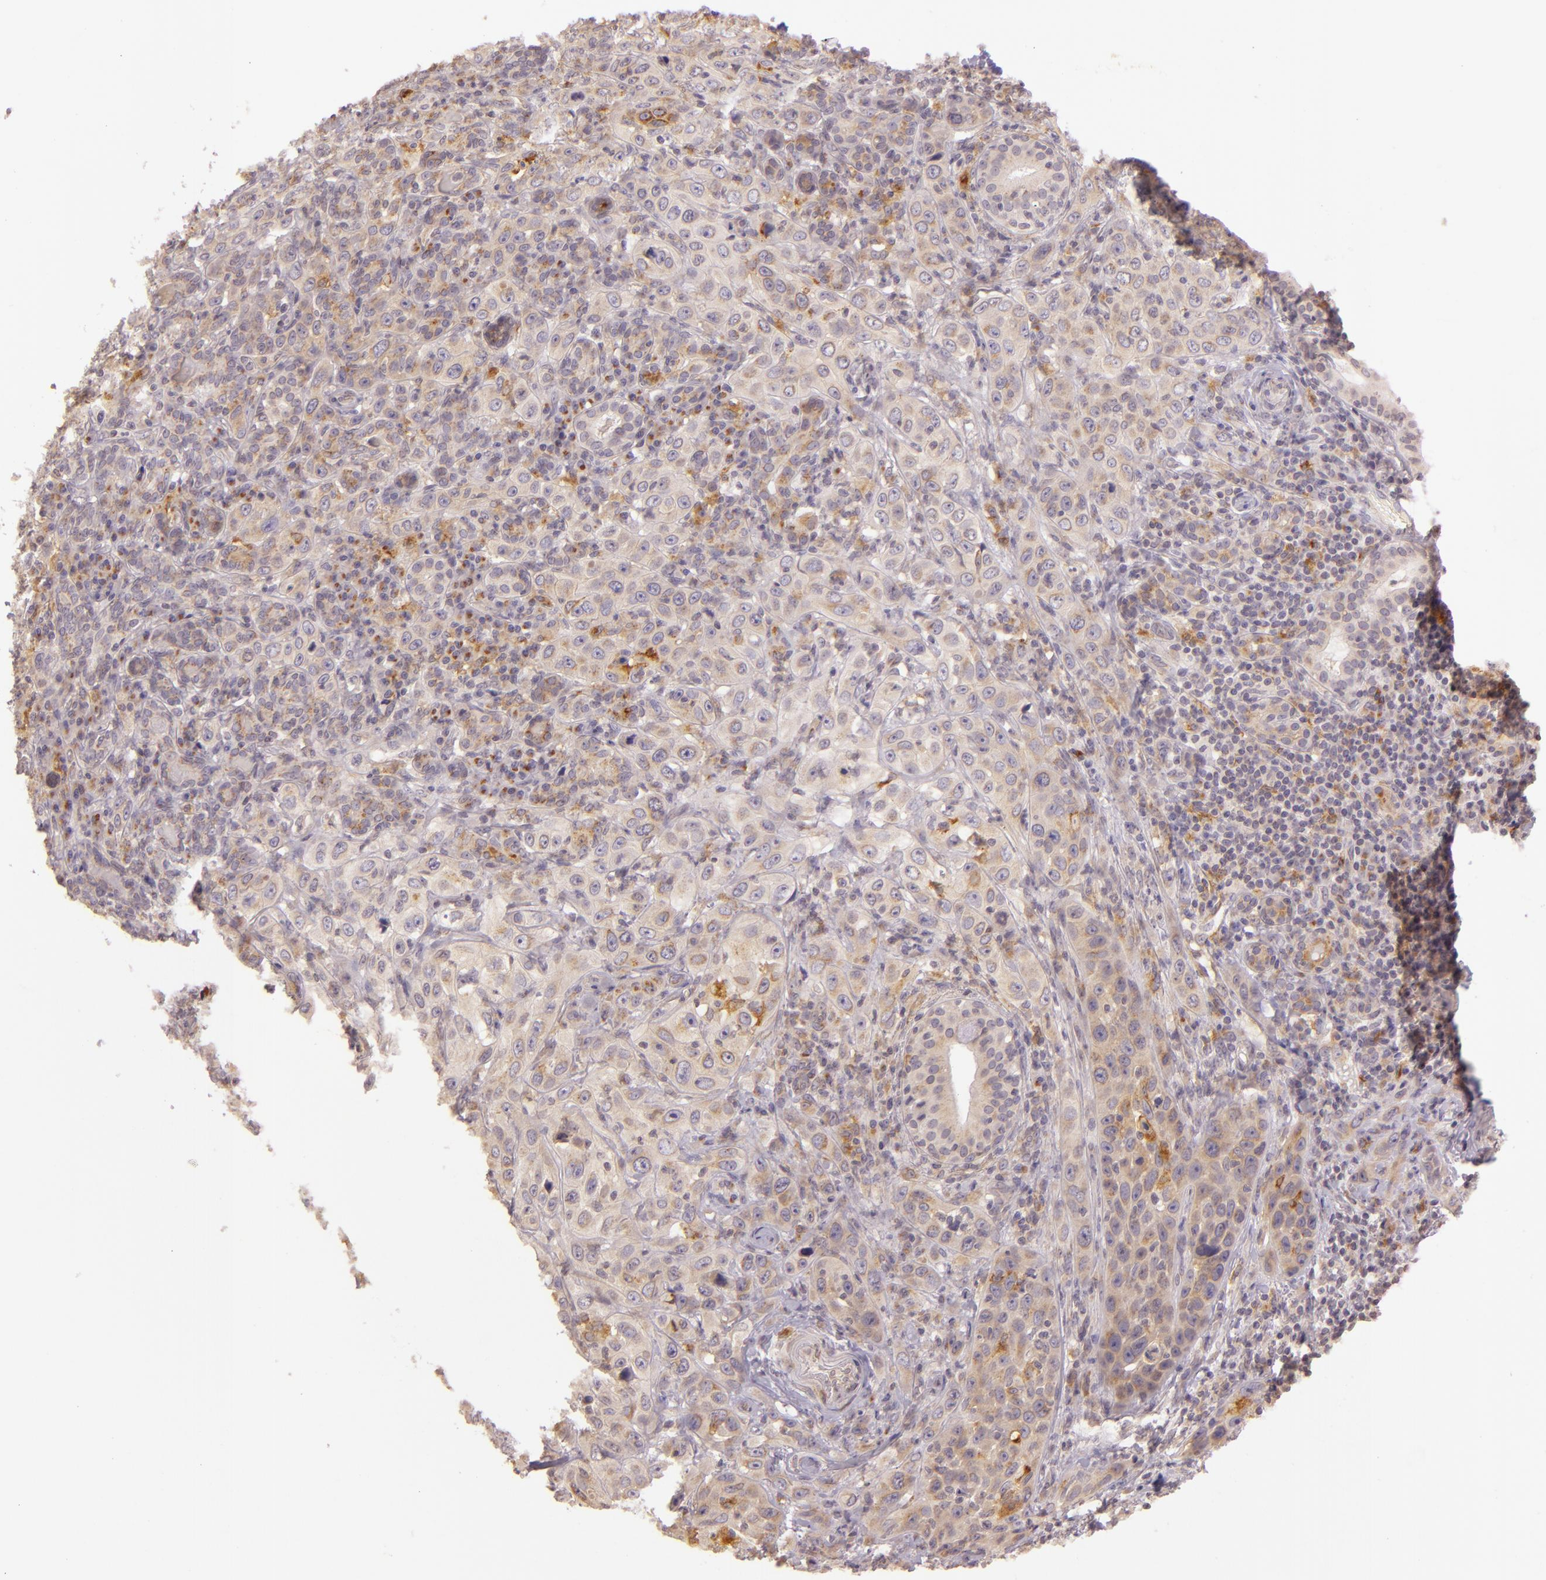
{"staining": {"intensity": "moderate", "quantity": "25%-75%", "location": "cytoplasmic/membranous"}, "tissue": "skin cancer", "cell_type": "Tumor cells", "image_type": "cancer", "snomed": [{"axis": "morphology", "description": "Squamous cell carcinoma, NOS"}, {"axis": "topography", "description": "Skin"}], "caption": "An IHC image of neoplastic tissue is shown. Protein staining in brown shows moderate cytoplasmic/membranous positivity in skin cancer within tumor cells.", "gene": "LGMN", "patient": {"sex": "male", "age": 84}}